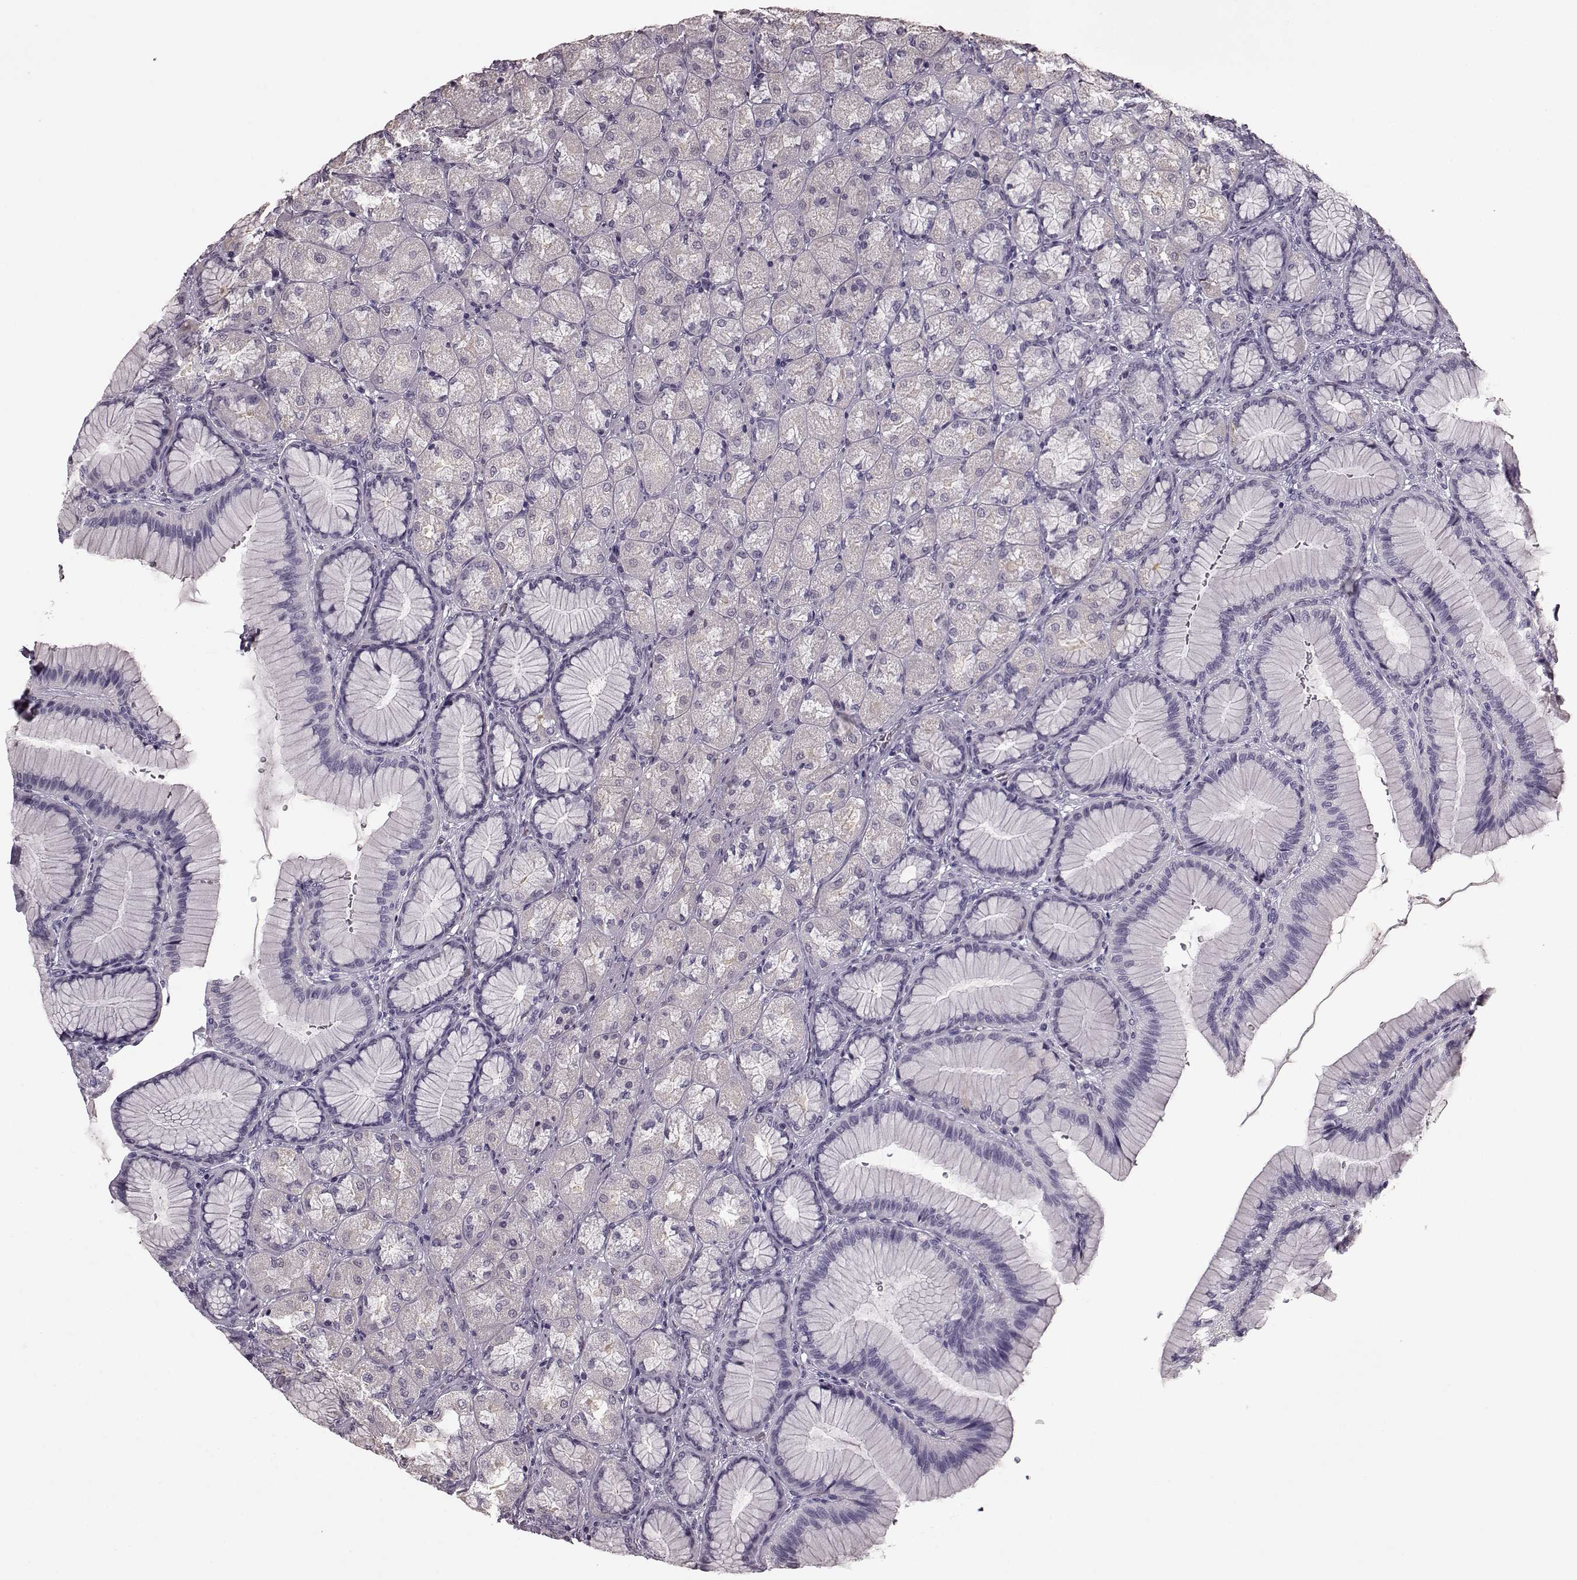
{"staining": {"intensity": "negative", "quantity": "none", "location": "none"}, "tissue": "stomach", "cell_type": "Glandular cells", "image_type": "normal", "snomed": [{"axis": "morphology", "description": "Normal tissue, NOS"}, {"axis": "morphology", "description": "Adenocarcinoma, NOS"}, {"axis": "morphology", "description": "Adenocarcinoma, High grade"}, {"axis": "topography", "description": "Stomach, upper"}, {"axis": "topography", "description": "Stomach"}], "caption": "This image is of unremarkable stomach stained with IHC to label a protein in brown with the nuclei are counter-stained blue. There is no staining in glandular cells.", "gene": "CST7", "patient": {"sex": "female", "age": 65}}